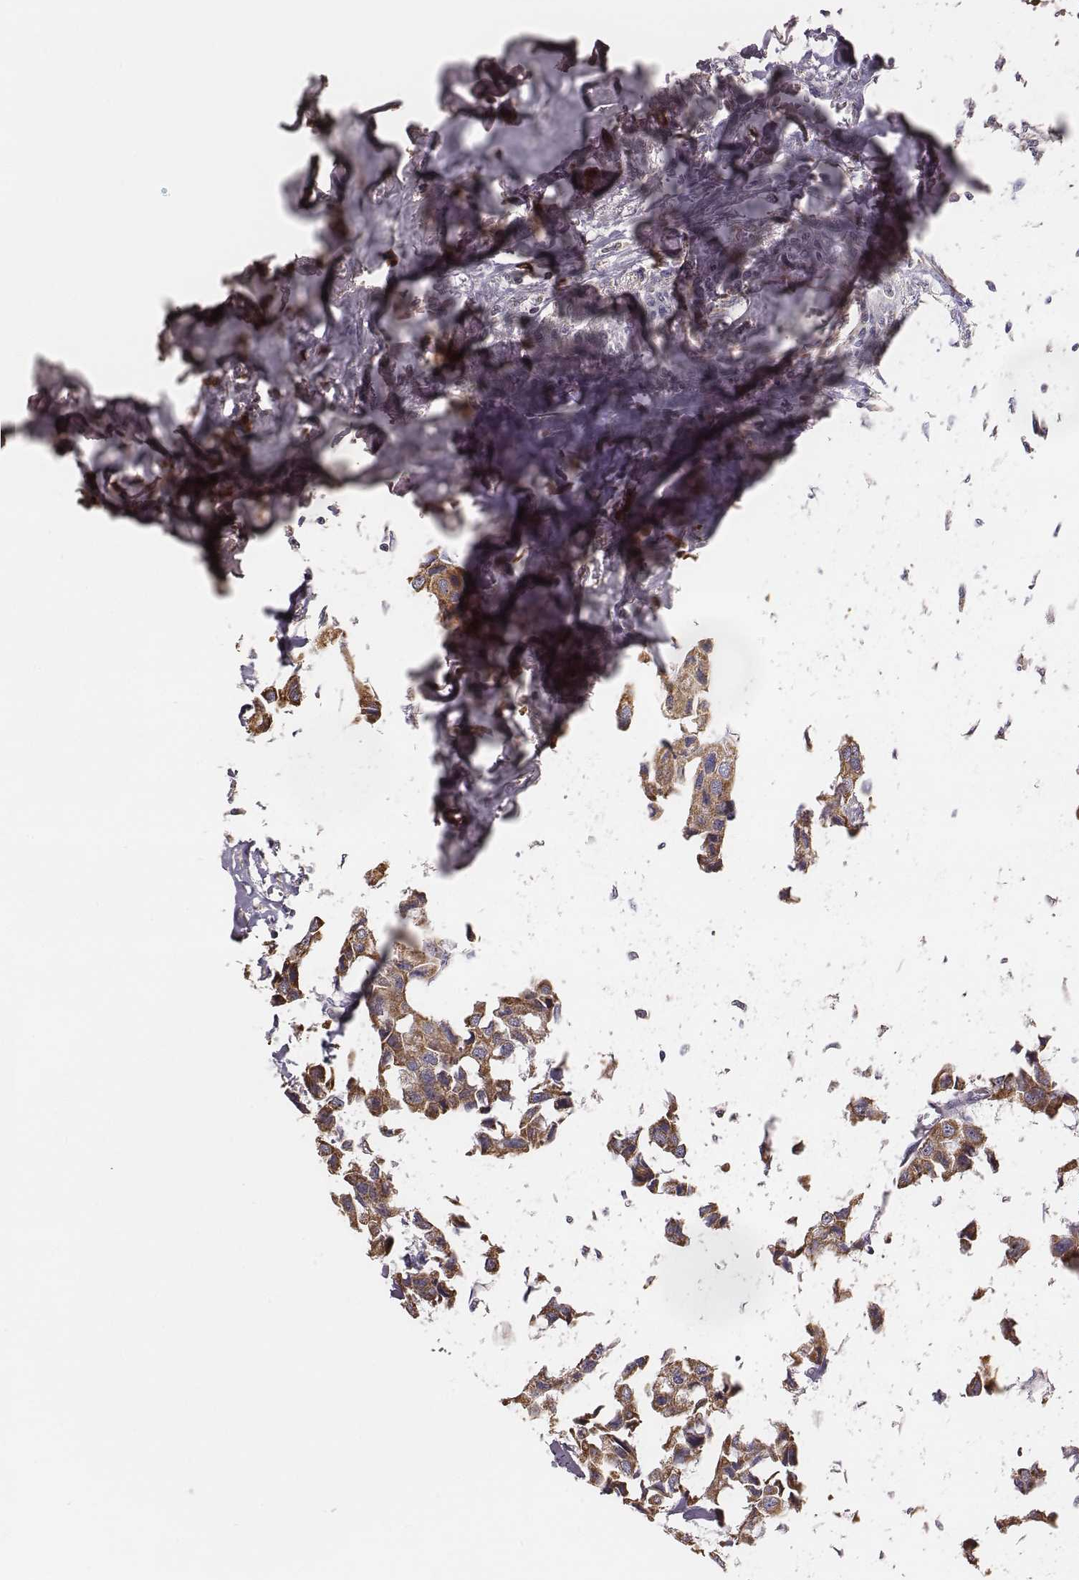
{"staining": {"intensity": "moderate", "quantity": ">75%", "location": "cytoplasmic/membranous"}, "tissue": "breast cancer", "cell_type": "Tumor cells", "image_type": "cancer", "snomed": [{"axis": "morphology", "description": "Duct carcinoma"}, {"axis": "topography", "description": "Breast"}], "caption": "A high-resolution micrograph shows IHC staining of breast cancer, which displays moderate cytoplasmic/membranous positivity in about >75% of tumor cells.", "gene": "HAVCR1", "patient": {"sex": "female", "age": 80}}